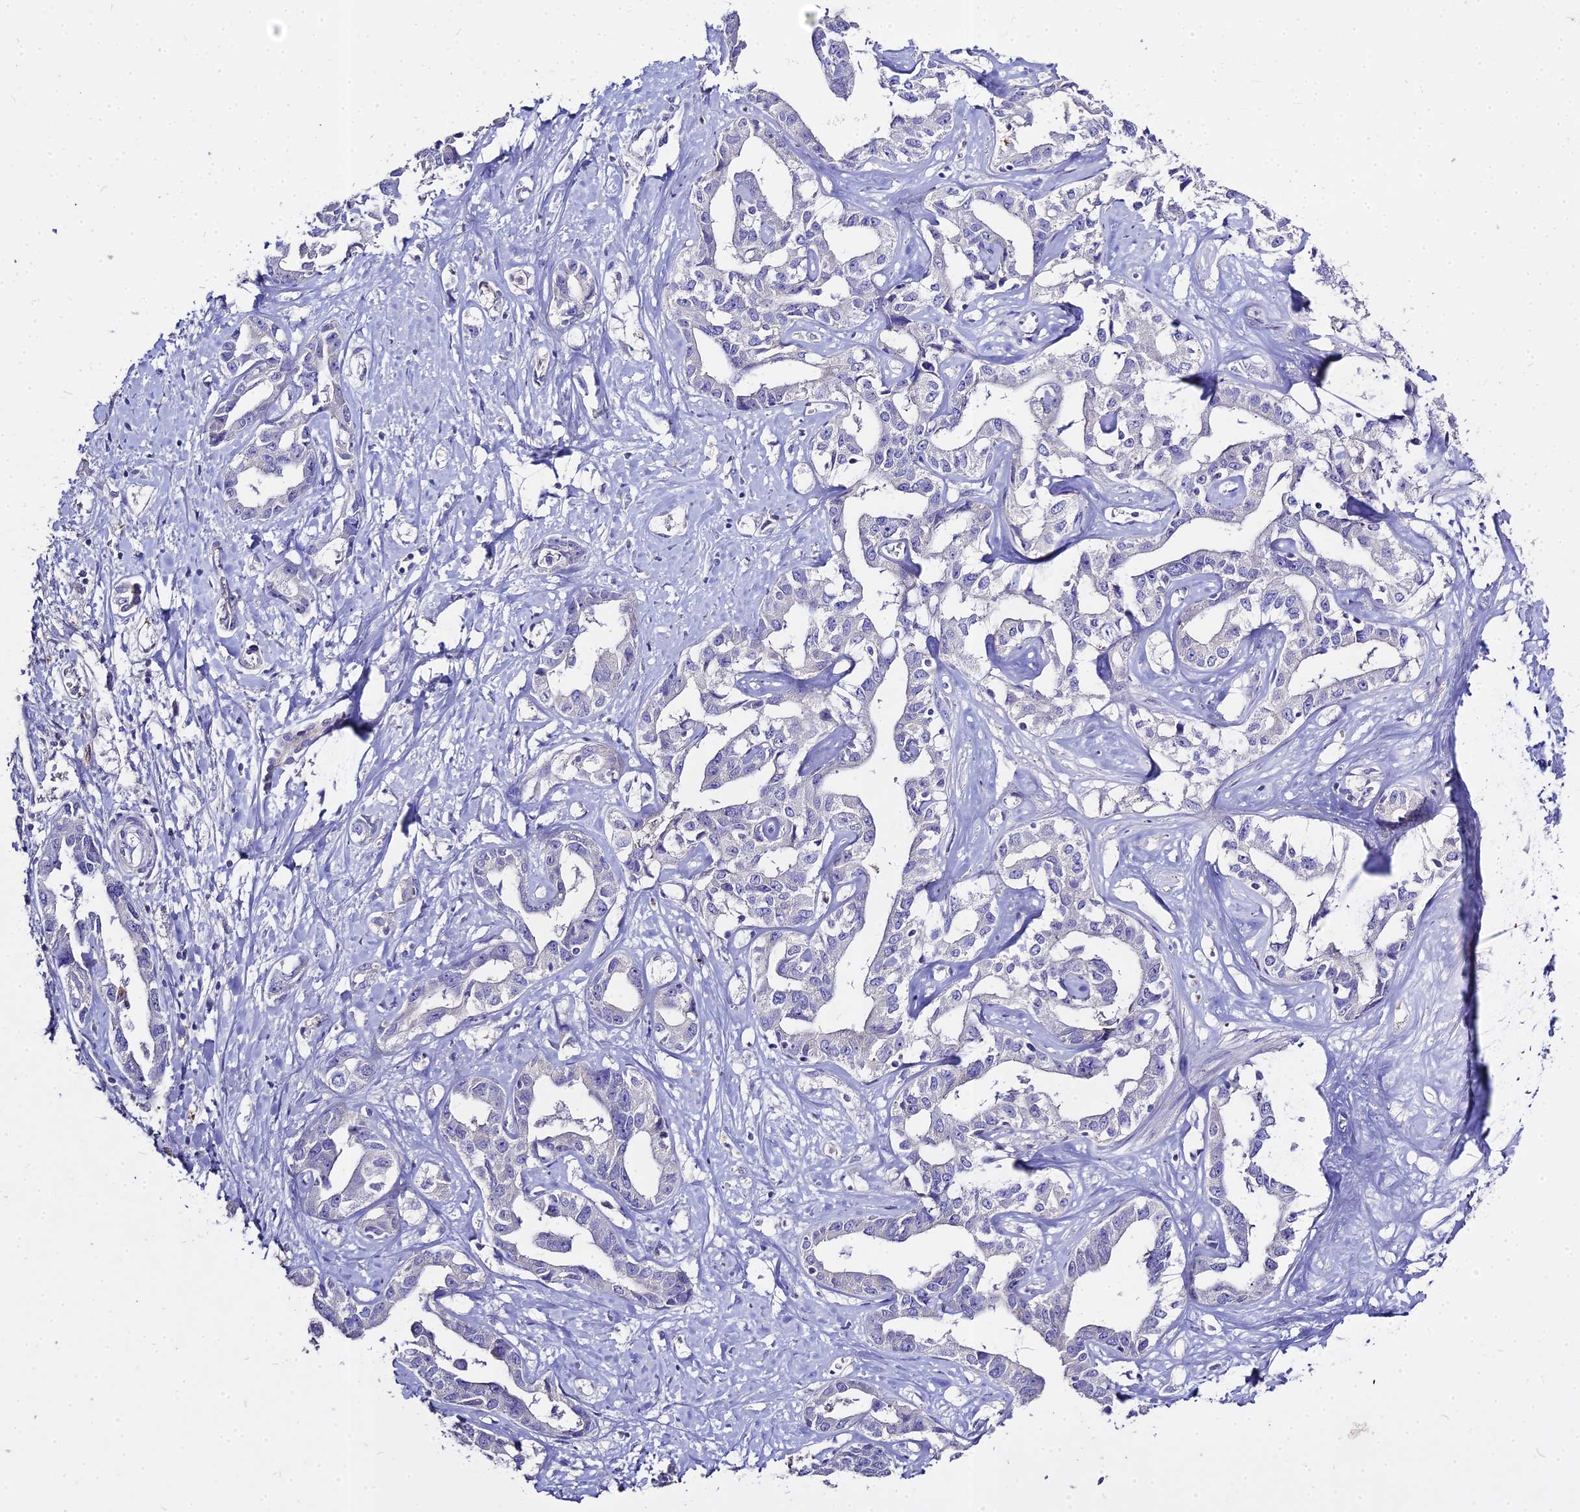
{"staining": {"intensity": "negative", "quantity": "none", "location": "none"}, "tissue": "liver cancer", "cell_type": "Tumor cells", "image_type": "cancer", "snomed": [{"axis": "morphology", "description": "Cholangiocarcinoma"}, {"axis": "topography", "description": "Liver"}], "caption": "DAB (3,3'-diaminobenzidine) immunohistochemical staining of human cholangiocarcinoma (liver) reveals no significant positivity in tumor cells.", "gene": "GLYAT", "patient": {"sex": "male", "age": 59}}